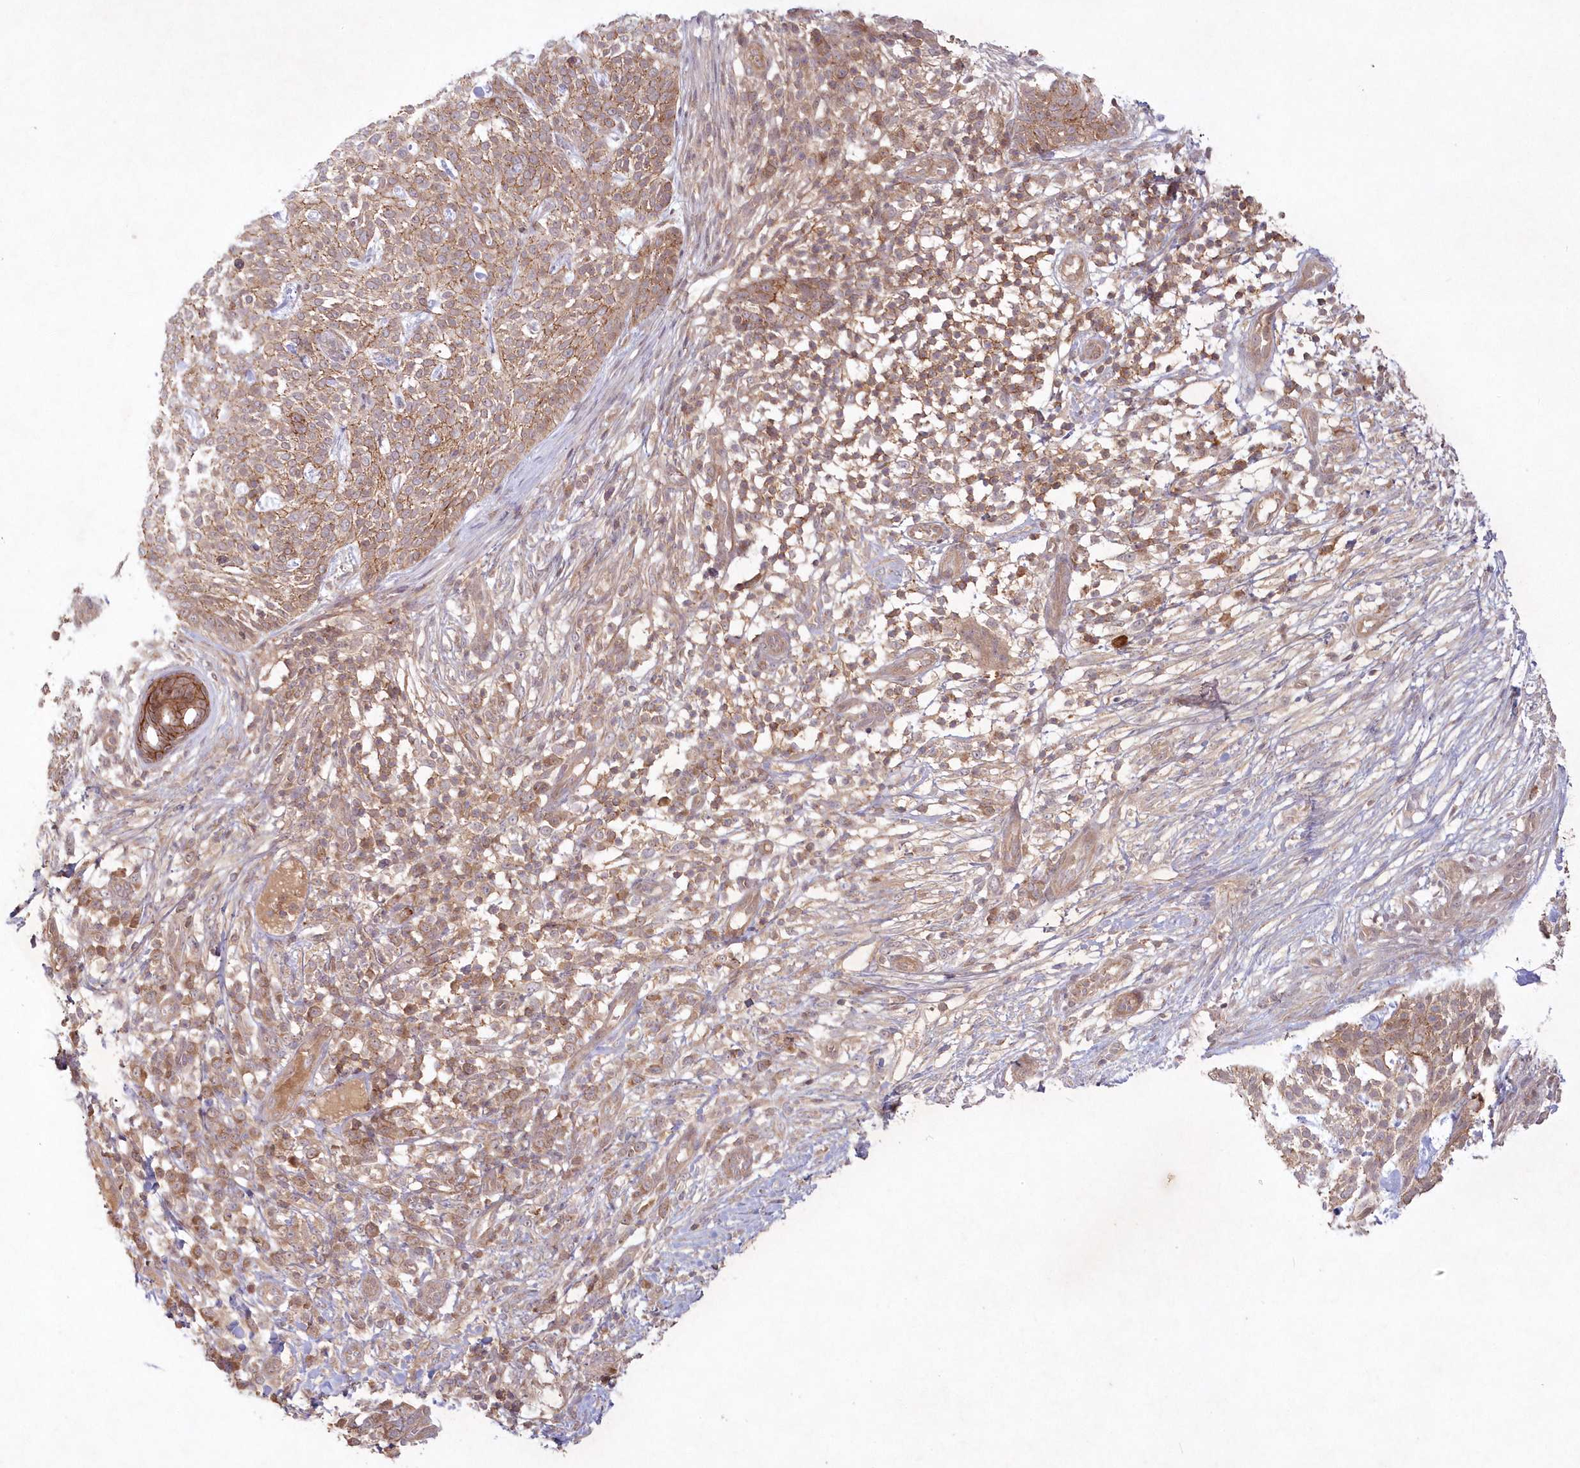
{"staining": {"intensity": "moderate", "quantity": ">75%", "location": "cytoplasmic/membranous"}, "tissue": "skin cancer", "cell_type": "Tumor cells", "image_type": "cancer", "snomed": [{"axis": "morphology", "description": "Basal cell carcinoma"}, {"axis": "topography", "description": "Skin"}], "caption": "Skin basal cell carcinoma tissue displays moderate cytoplasmic/membranous staining in approximately >75% of tumor cells, visualized by immunohistochemistry. The protein is shown in brown color, while the nuclei are stained blue.", "gene": "TOGARAM2", "patient": {"sex": "female", "age": 64}}